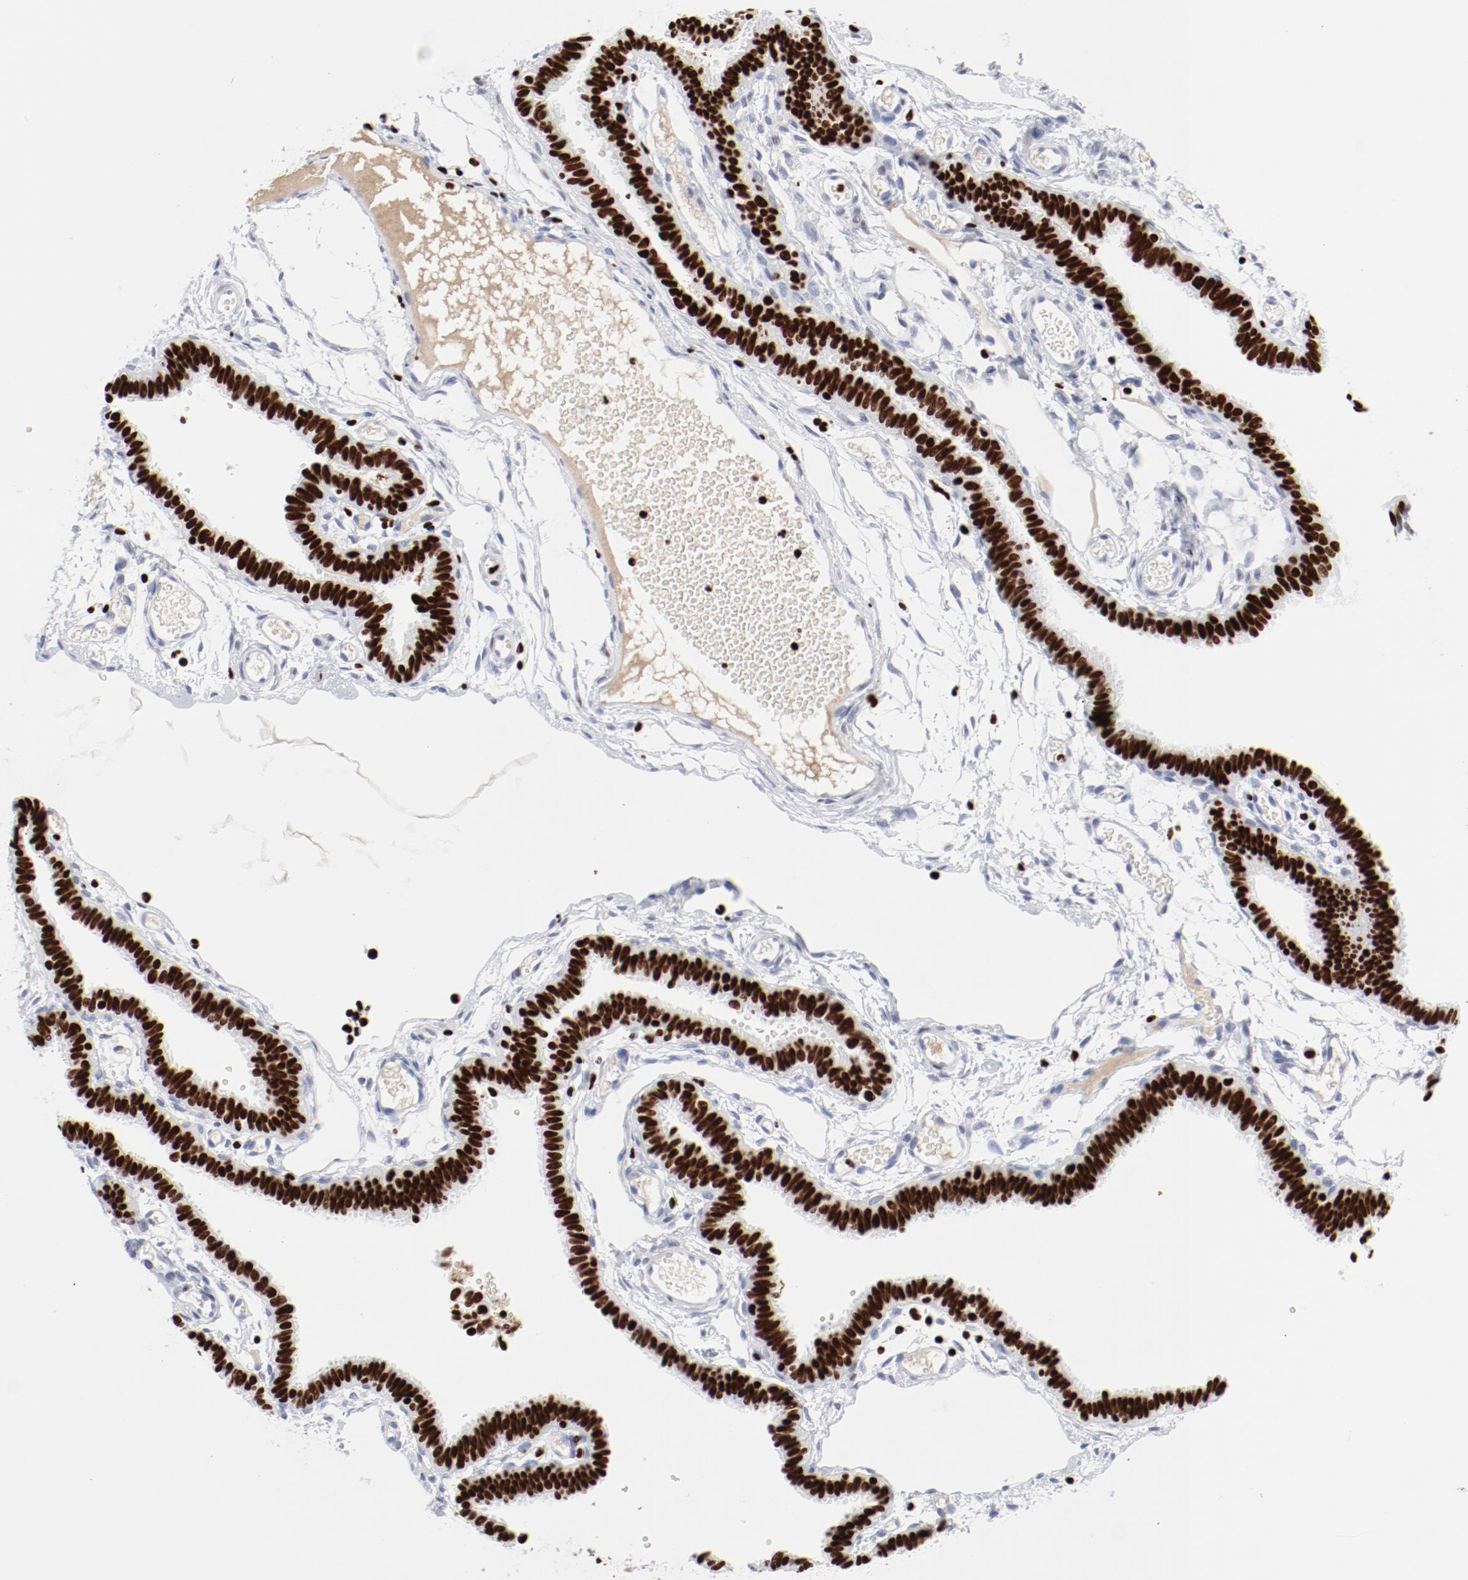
{"staining": {"intensity": "strong", "quantity": ">75%", "location": "nuclear"}, "tissue": "fallopian tube", "cell_type": "Glandular cells", "image_type": "normal", "snomed": [{"axis": "morphology", "description": "Normal tissue, NOS"}, {"axis": "topography", "description": "Fallopian tube"}], "caption": "An IHC histopathology image of normal tissue is shown. Protein staining in brown labels strong nuclear positivity in fallopian tube within glandular cells. The staining was performed using DAB, with brown indicating positive protein expression. Nuclei are stained blue with hematoxylin.", "gene": "SMARCC2", "patient": {"sex": "female", "age": 29}}